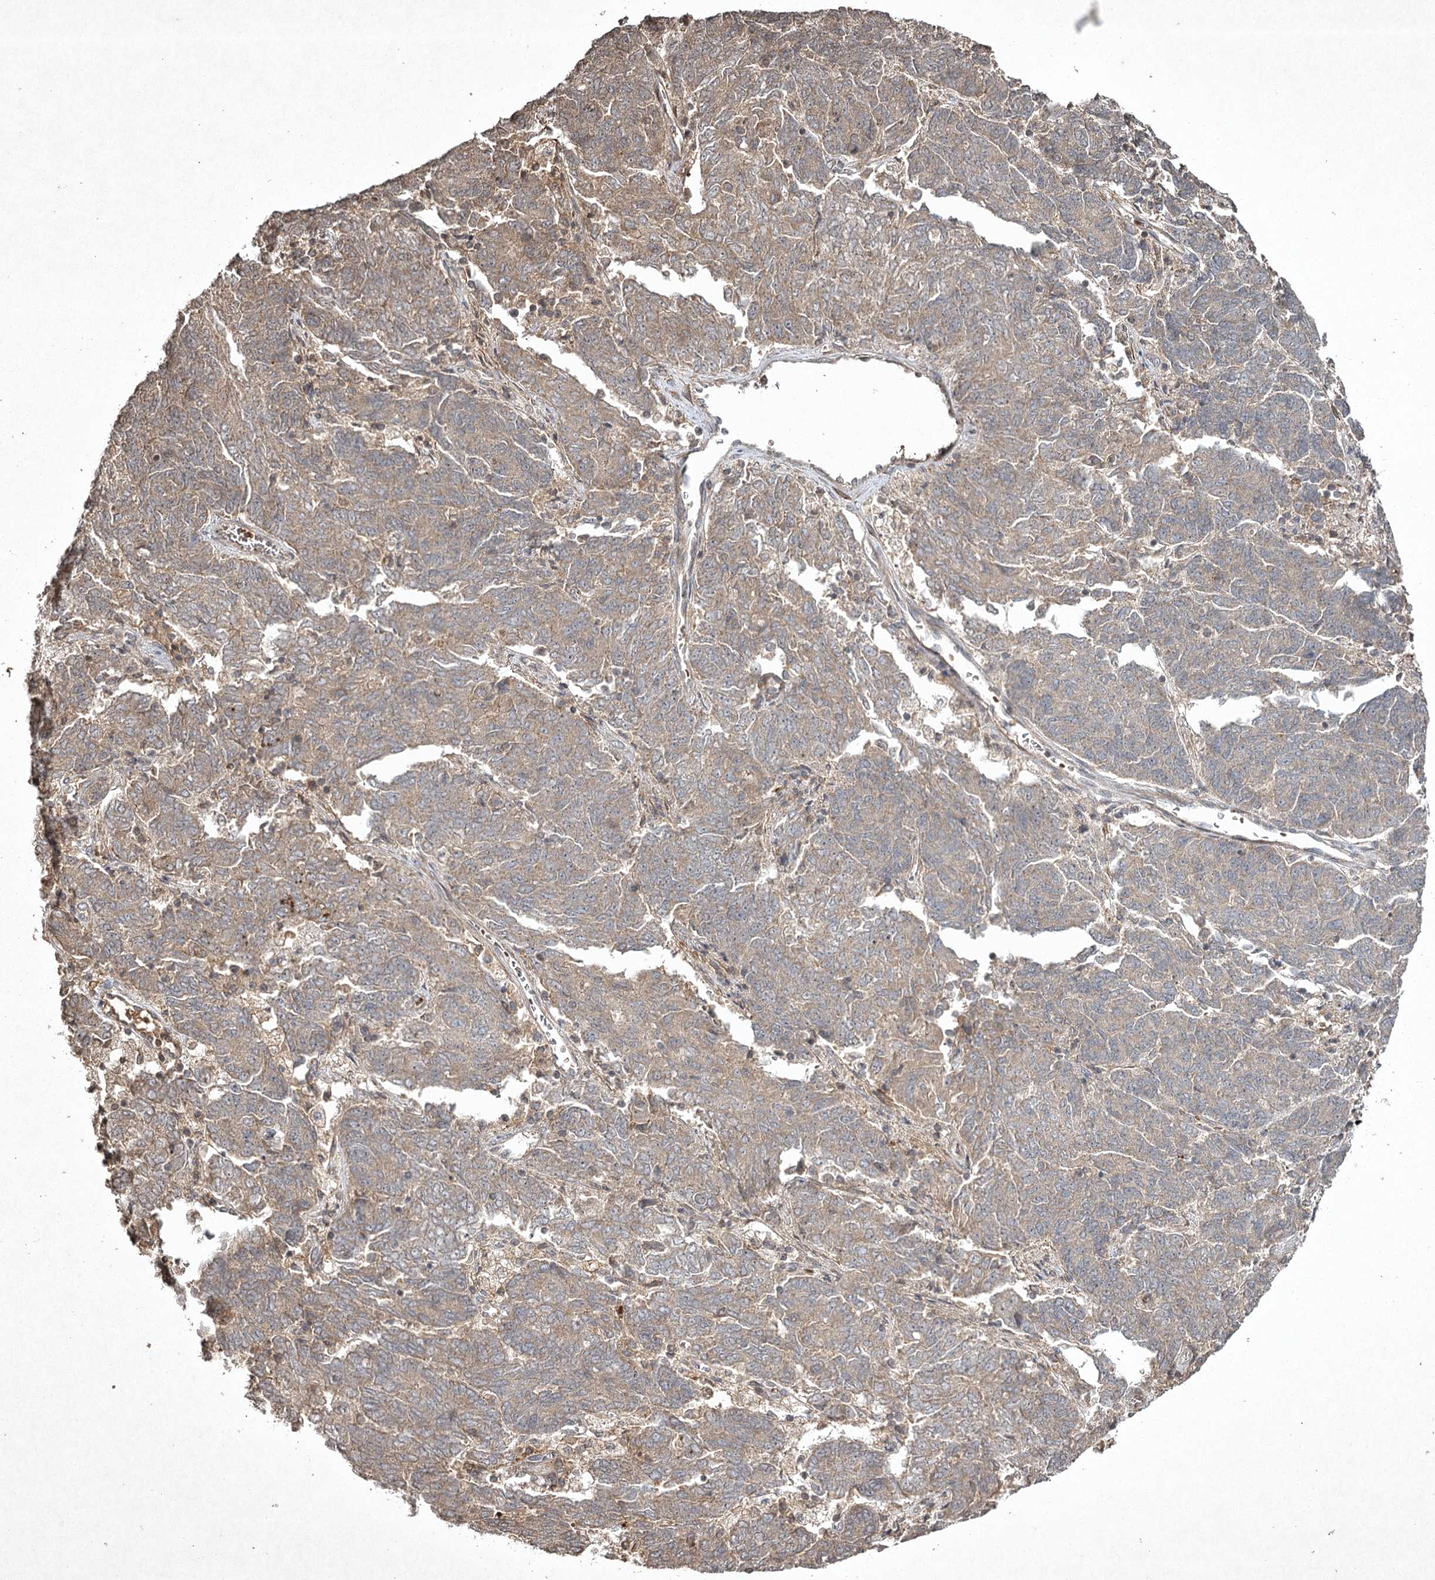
{"staining": {"intensity": "weak", "quantity": "25%-75%", "location": "cytoplasmic/membranous"}, "tissue": "endometrial cancer", "cell_type": "Tumor cells", "image_type": "cancer", "snomed": [{"axis": "morphology", "description": "Adenocarcinoma, NOS"}, {"axis": "topography", "description": "Endometrium"}], "caption": "Tumor cells display low levels of weak cytoplasmic/membranous expression in approximately 25%-75% of cells in endometrial cancer (adenocarcinoma). (DAB IHC, brown staining for protein, blue staining for nuclei).", "gene": "CYP2B6", "patient": {"sex": "female", "age": 80}}